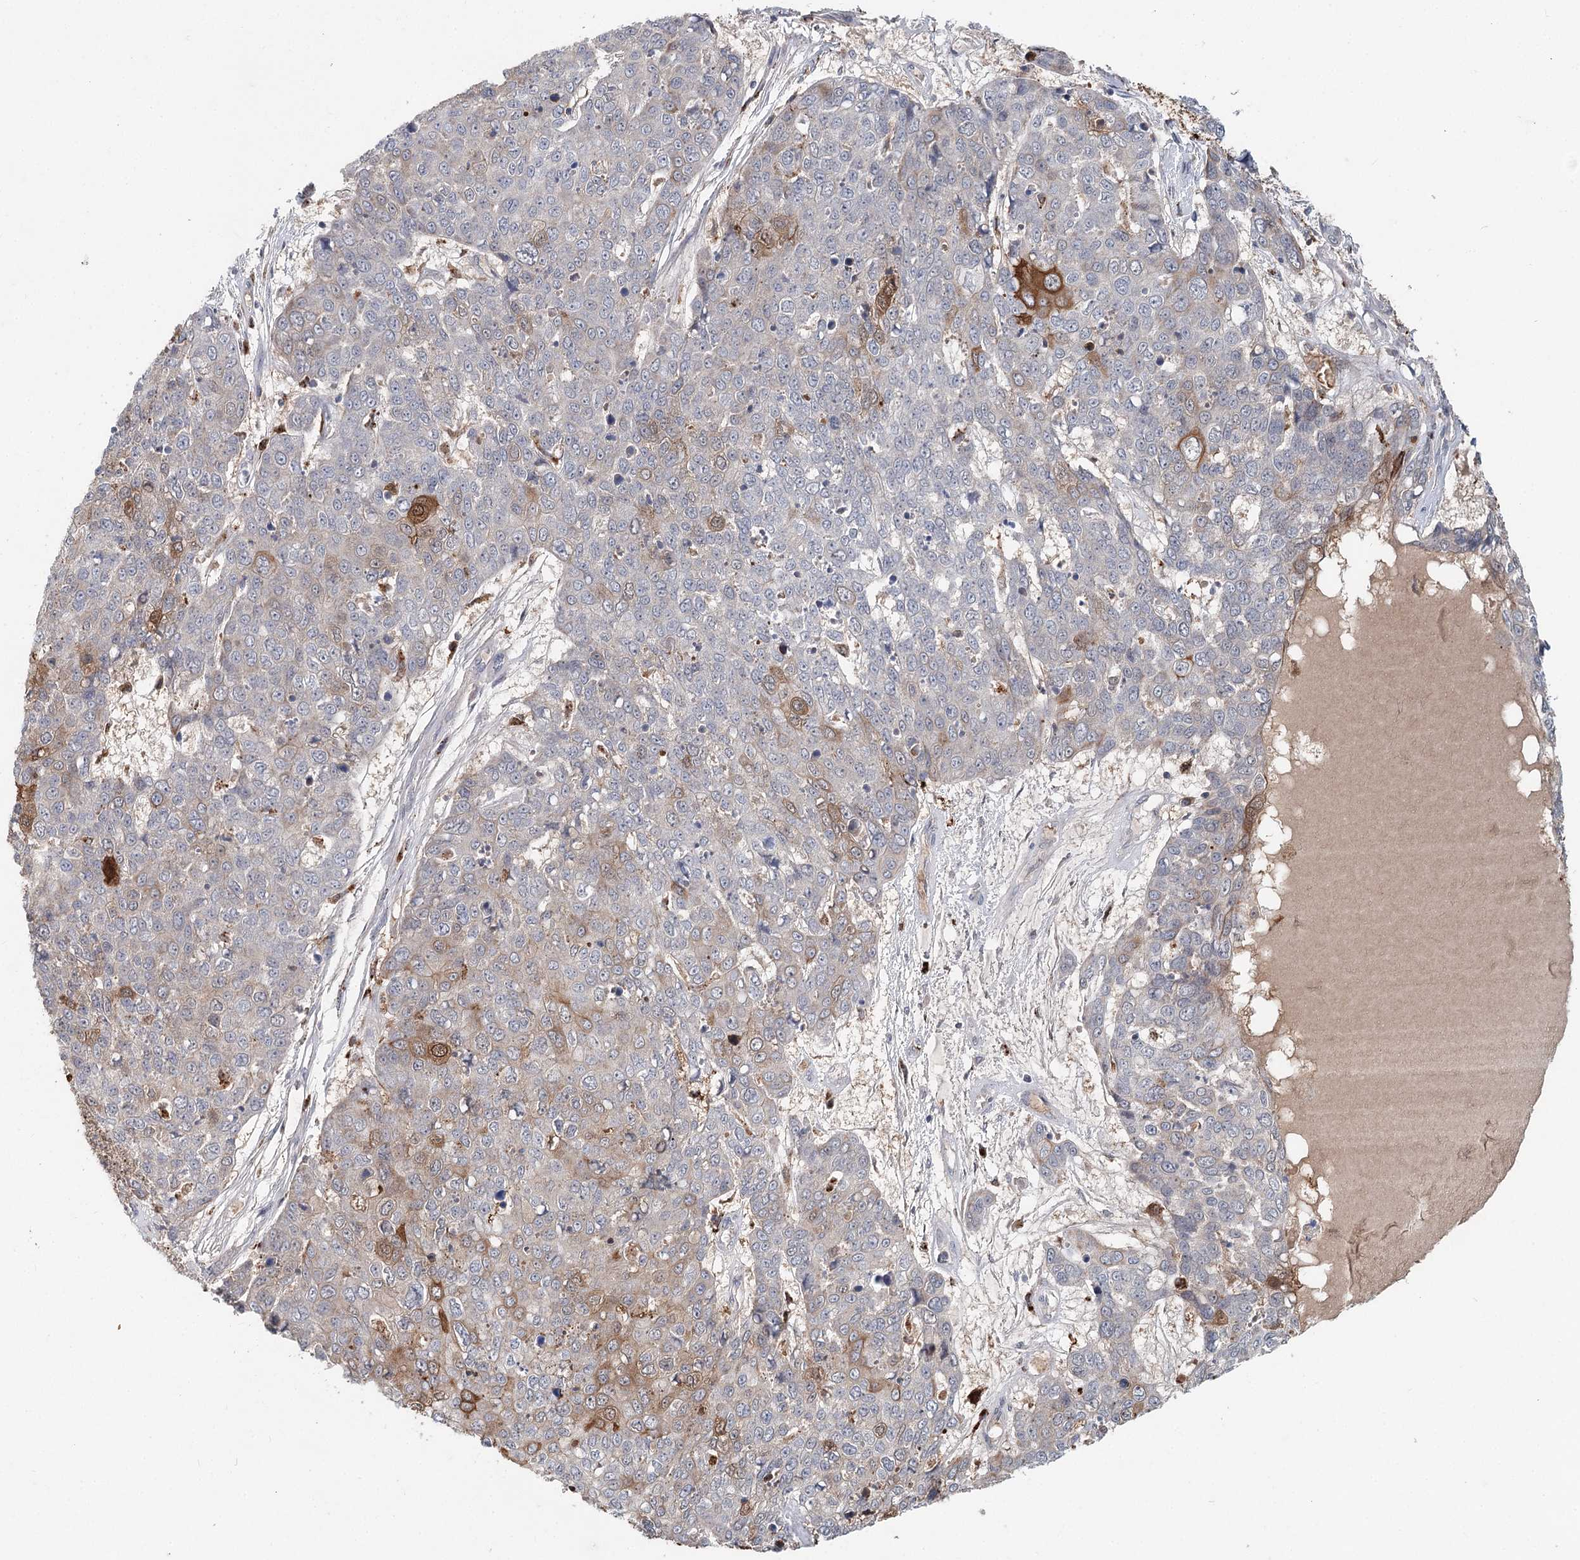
{"staining": {"intensity": "moderate", "quantity": "<25%", "location": "cytoplasmic/membranous"}, "tissue": "skin cancer", "cell_type": "Tumor cells", "image_type": "cancer", "snomed": [{"axis": "morphology", "description": "Squamous cell carcinoma, NOS"}, {"axis": "topography", "description": "Skin"}], "caption": "Immunohistochemical staining of human skin cancer reveals low levels of moderate cytoplasmic/membranous protein staining in approximately <25% of tumor cells.", "gene": "FBXO7", "patient": {"sex": "female", "age": 44}}